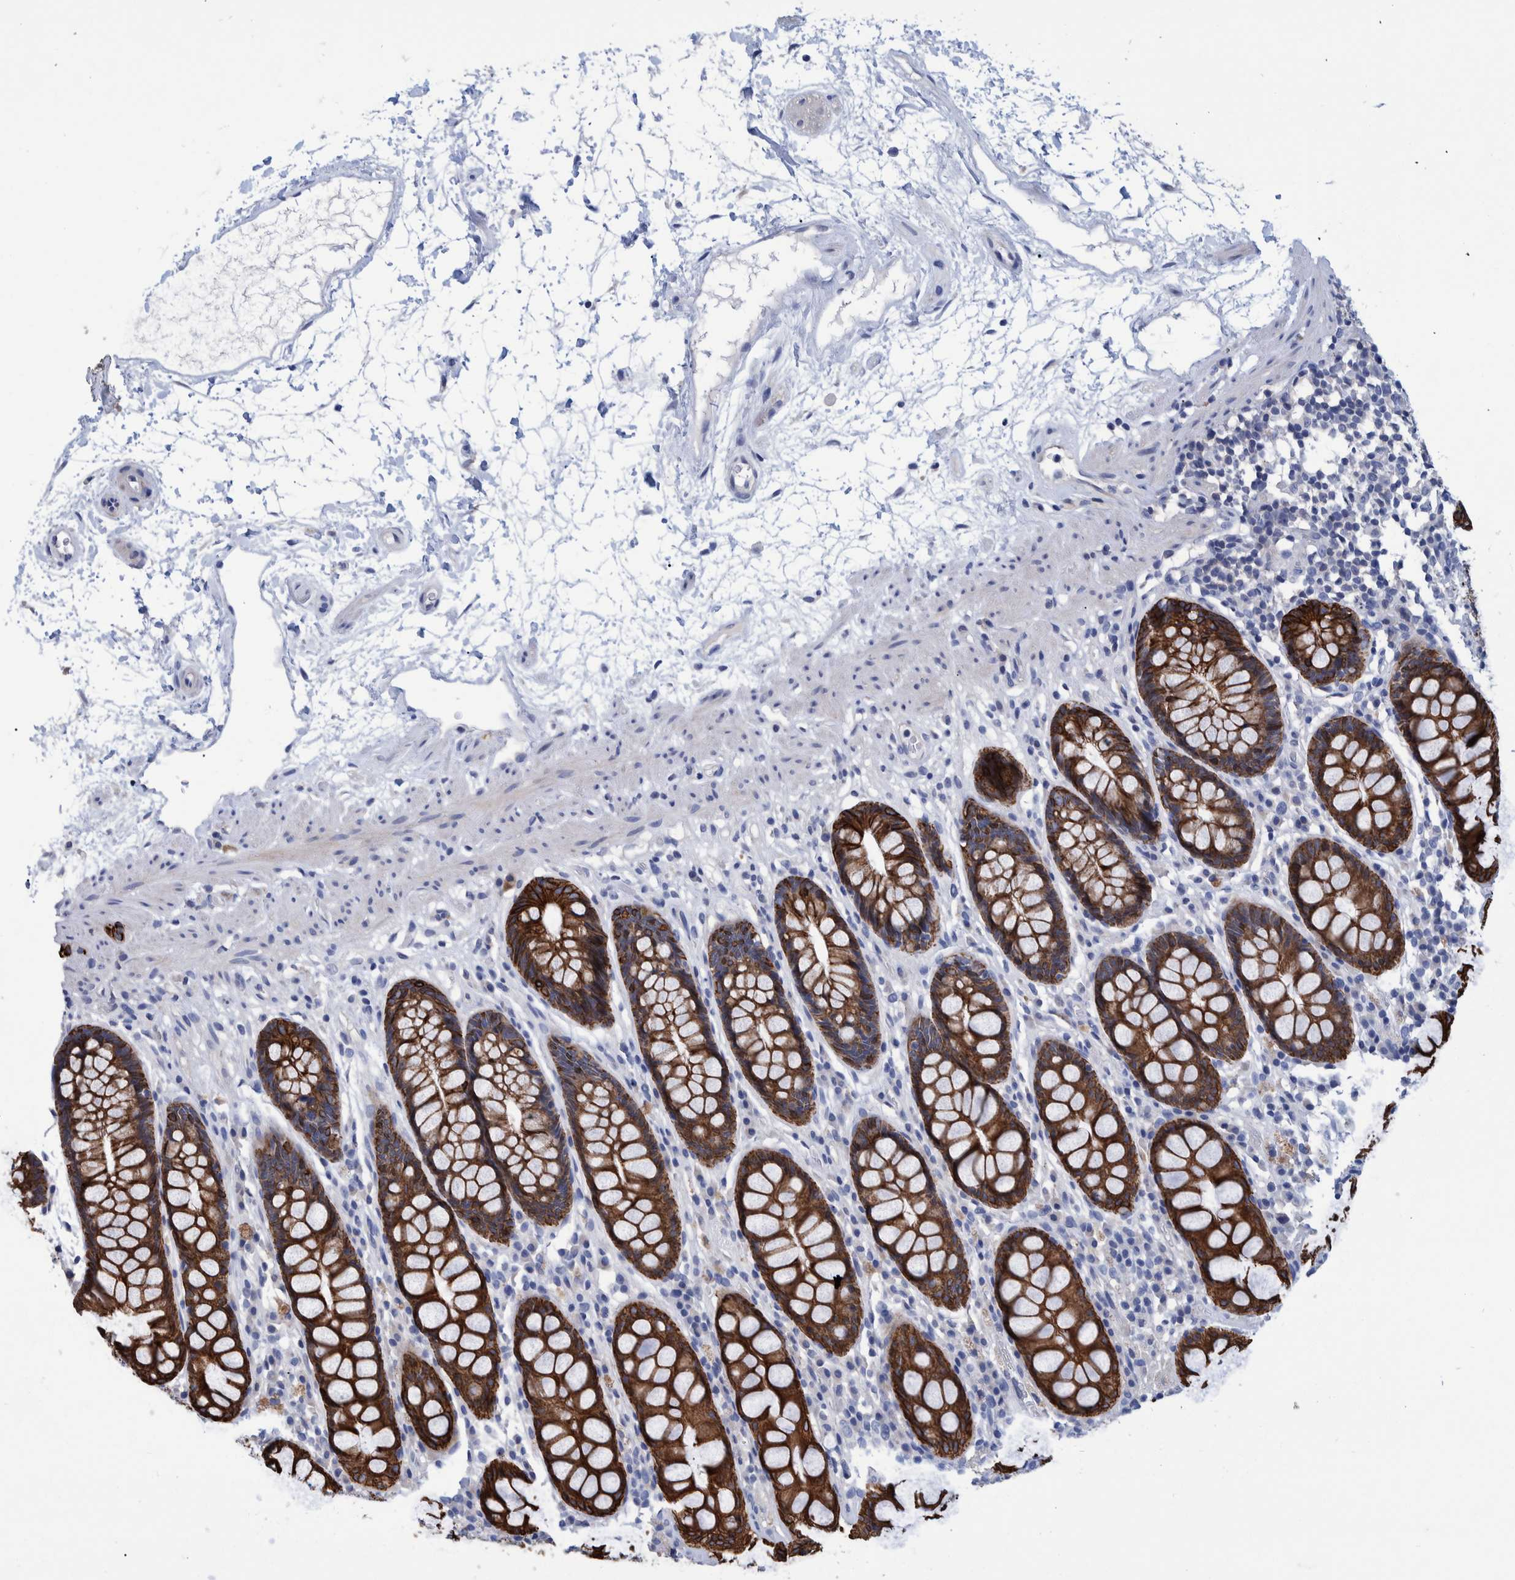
{"staining": {"intensity": "strong", "quantity": ">75%", "location": "cytoplasmic/membranous"}, "tissue": "rectum", "cell_type": "Glandular cells", "image_type": "normal", "snomed": [{"axis": "morphology", "description": "Normal tissue, NOS"}, {"axis": "topography", "description": "Rectum"}], "caption": "An image of human rectum stained for a protein shows strong cytoplasmic/membranous brown staining in glandular cells.", "gene": "MKS1", "patient": {"sex": "male", "age": 64}}